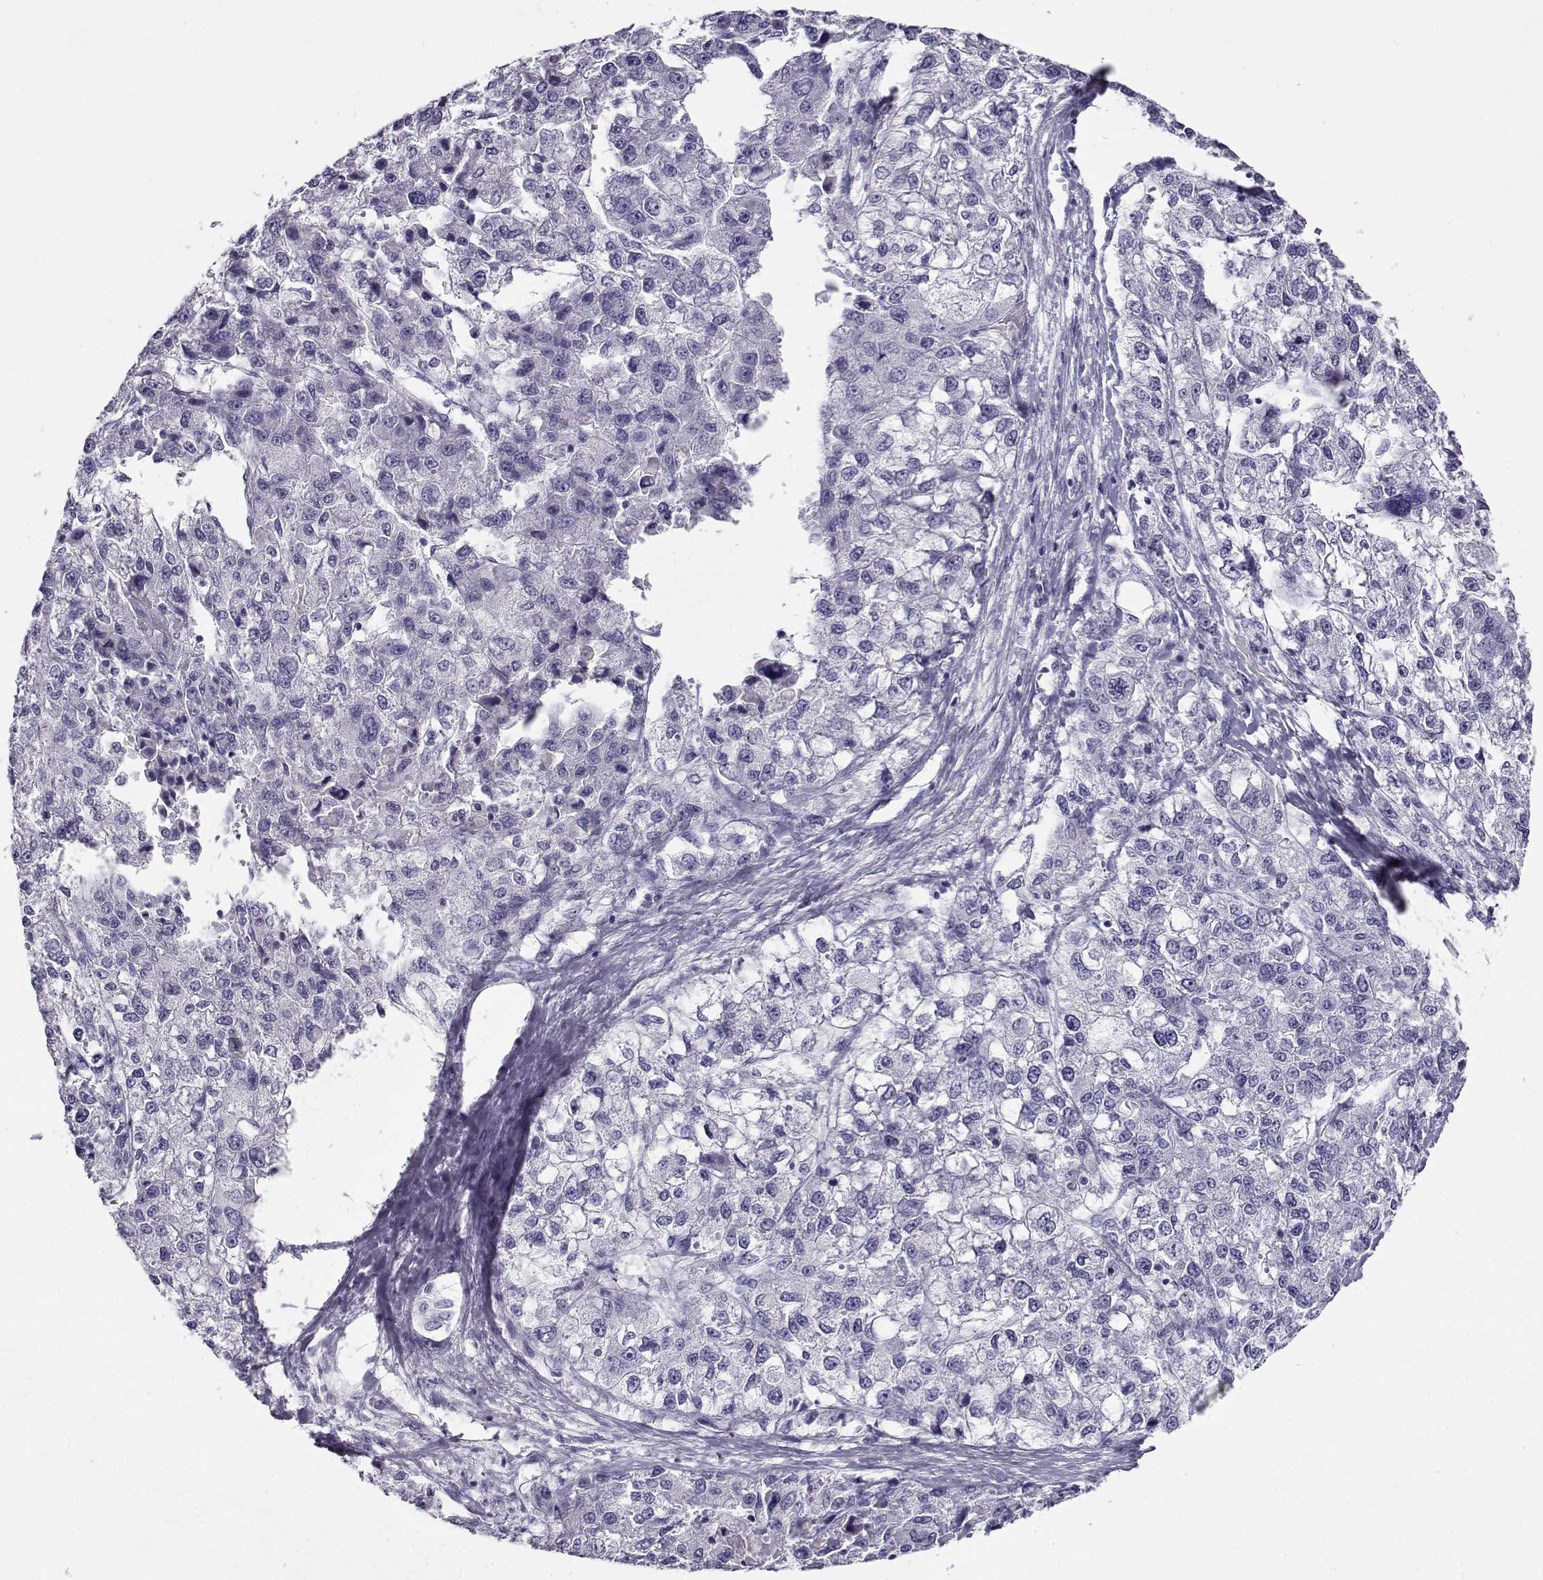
{"staining": {"intensity": "negative", "quantity": "none", "location": "none"}, "tissue": "liver cancer", "cell_type": "Tumor cells", "image_type": "cancer", "snomed": [{"axis": "morphology", "description": "Carcinoma, Hepatocellular, NOS"}, {"axis": "topography", "description": "Liver"}], "caption": "DAB (3,3'-diaminobenzidine) immunohistochemical staining of liver cancer exhibits no significant staining in tumor cells.", "gene": "CABS1", "patient": {"sex": "male", "age": 56}}